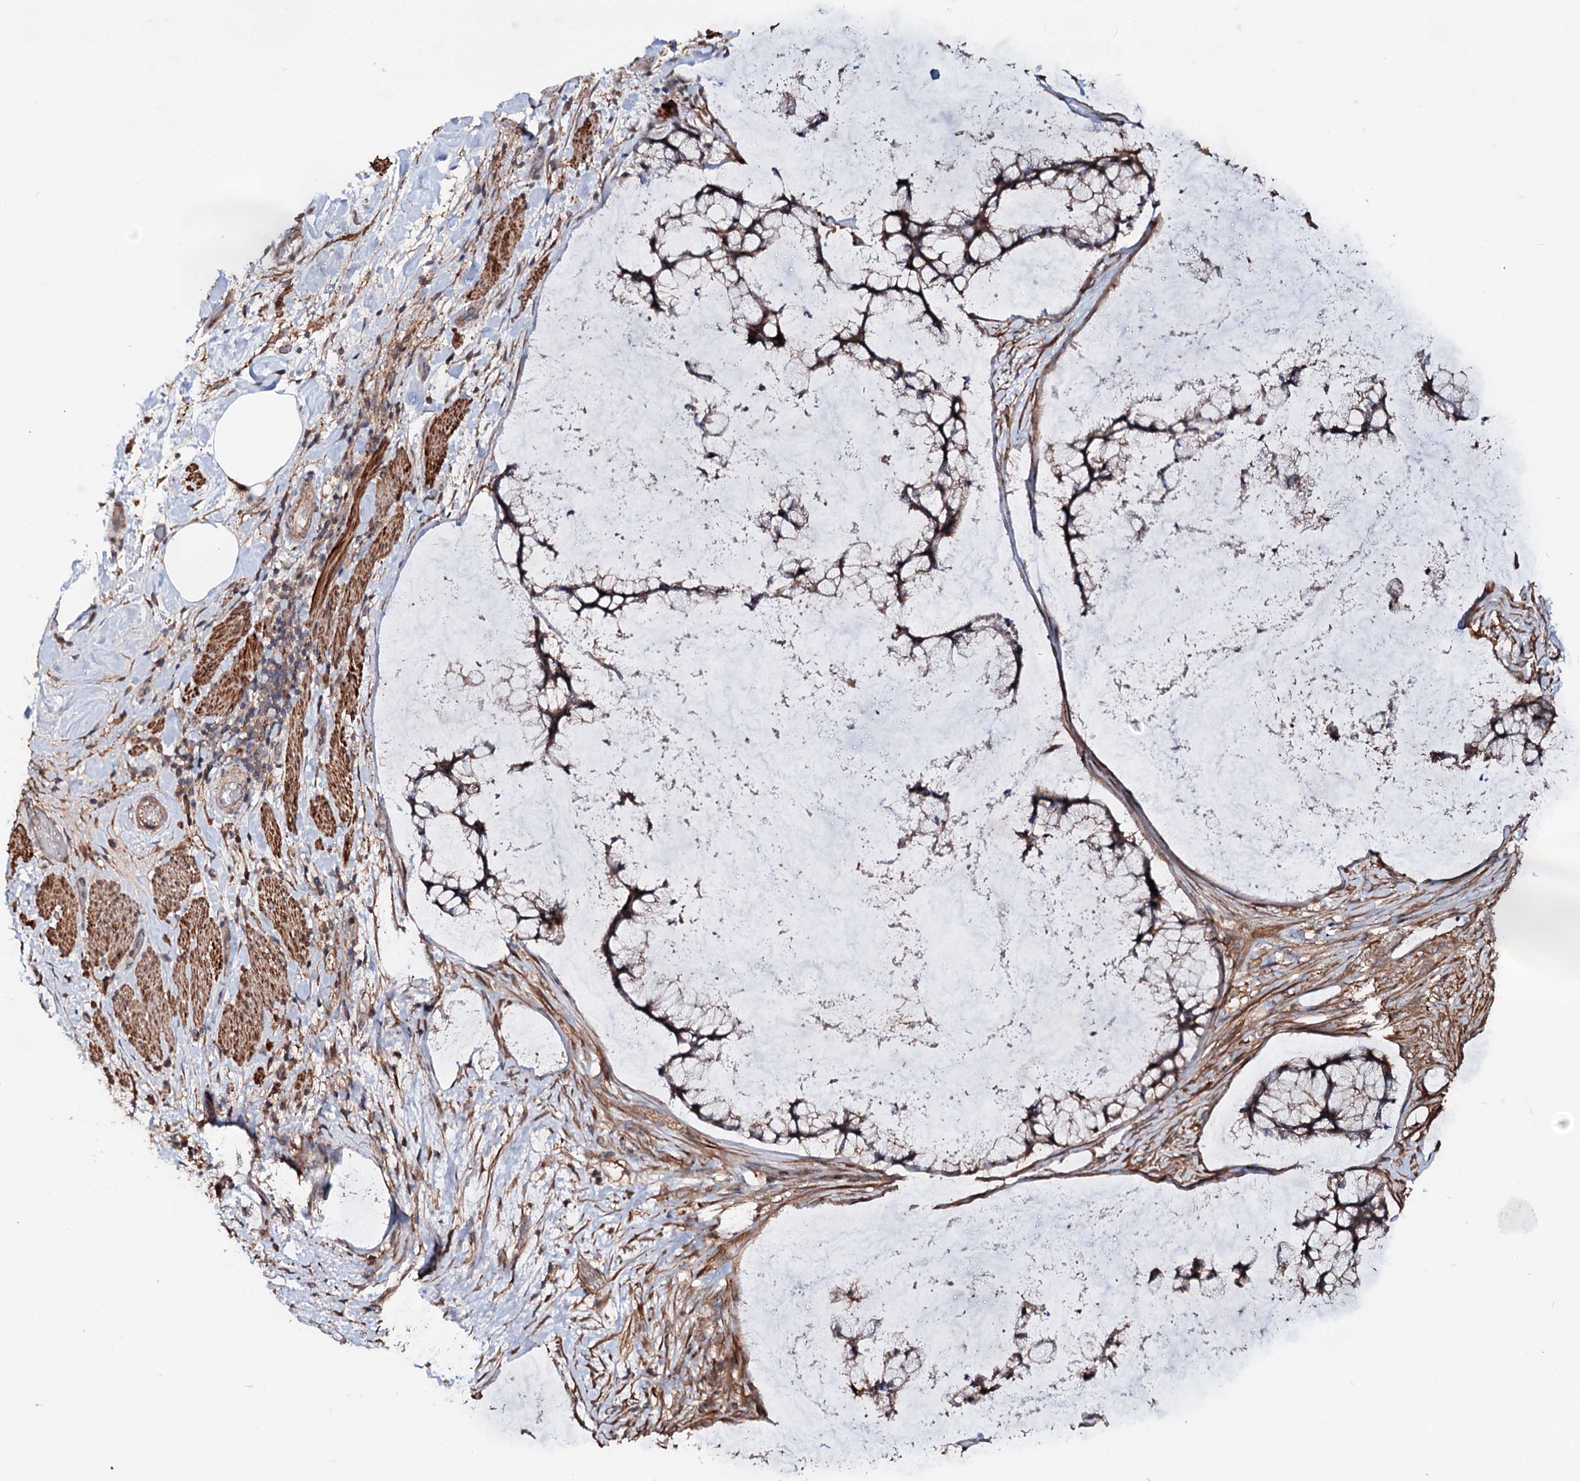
{"staining": {"intensity": "moderate", "quantity": ">75%", "location": "cytoplasmic/membranous"}, "tissue": "ovarian cancer", "cell_type": "Tumor cells", "image_type": "cancer", "snomed": [{"axis": "morphology", "description": "Cystadenocarcinoma, mucinous, NOS"}, {"axis": "topography", "description": "Ovary"}], "caption": "Human ovarian cancer stained with a protein marker exhibits moderate staining in tumor cells.", "gene": "GRIP1", "patient": {"sex": "female", "age": 42}}